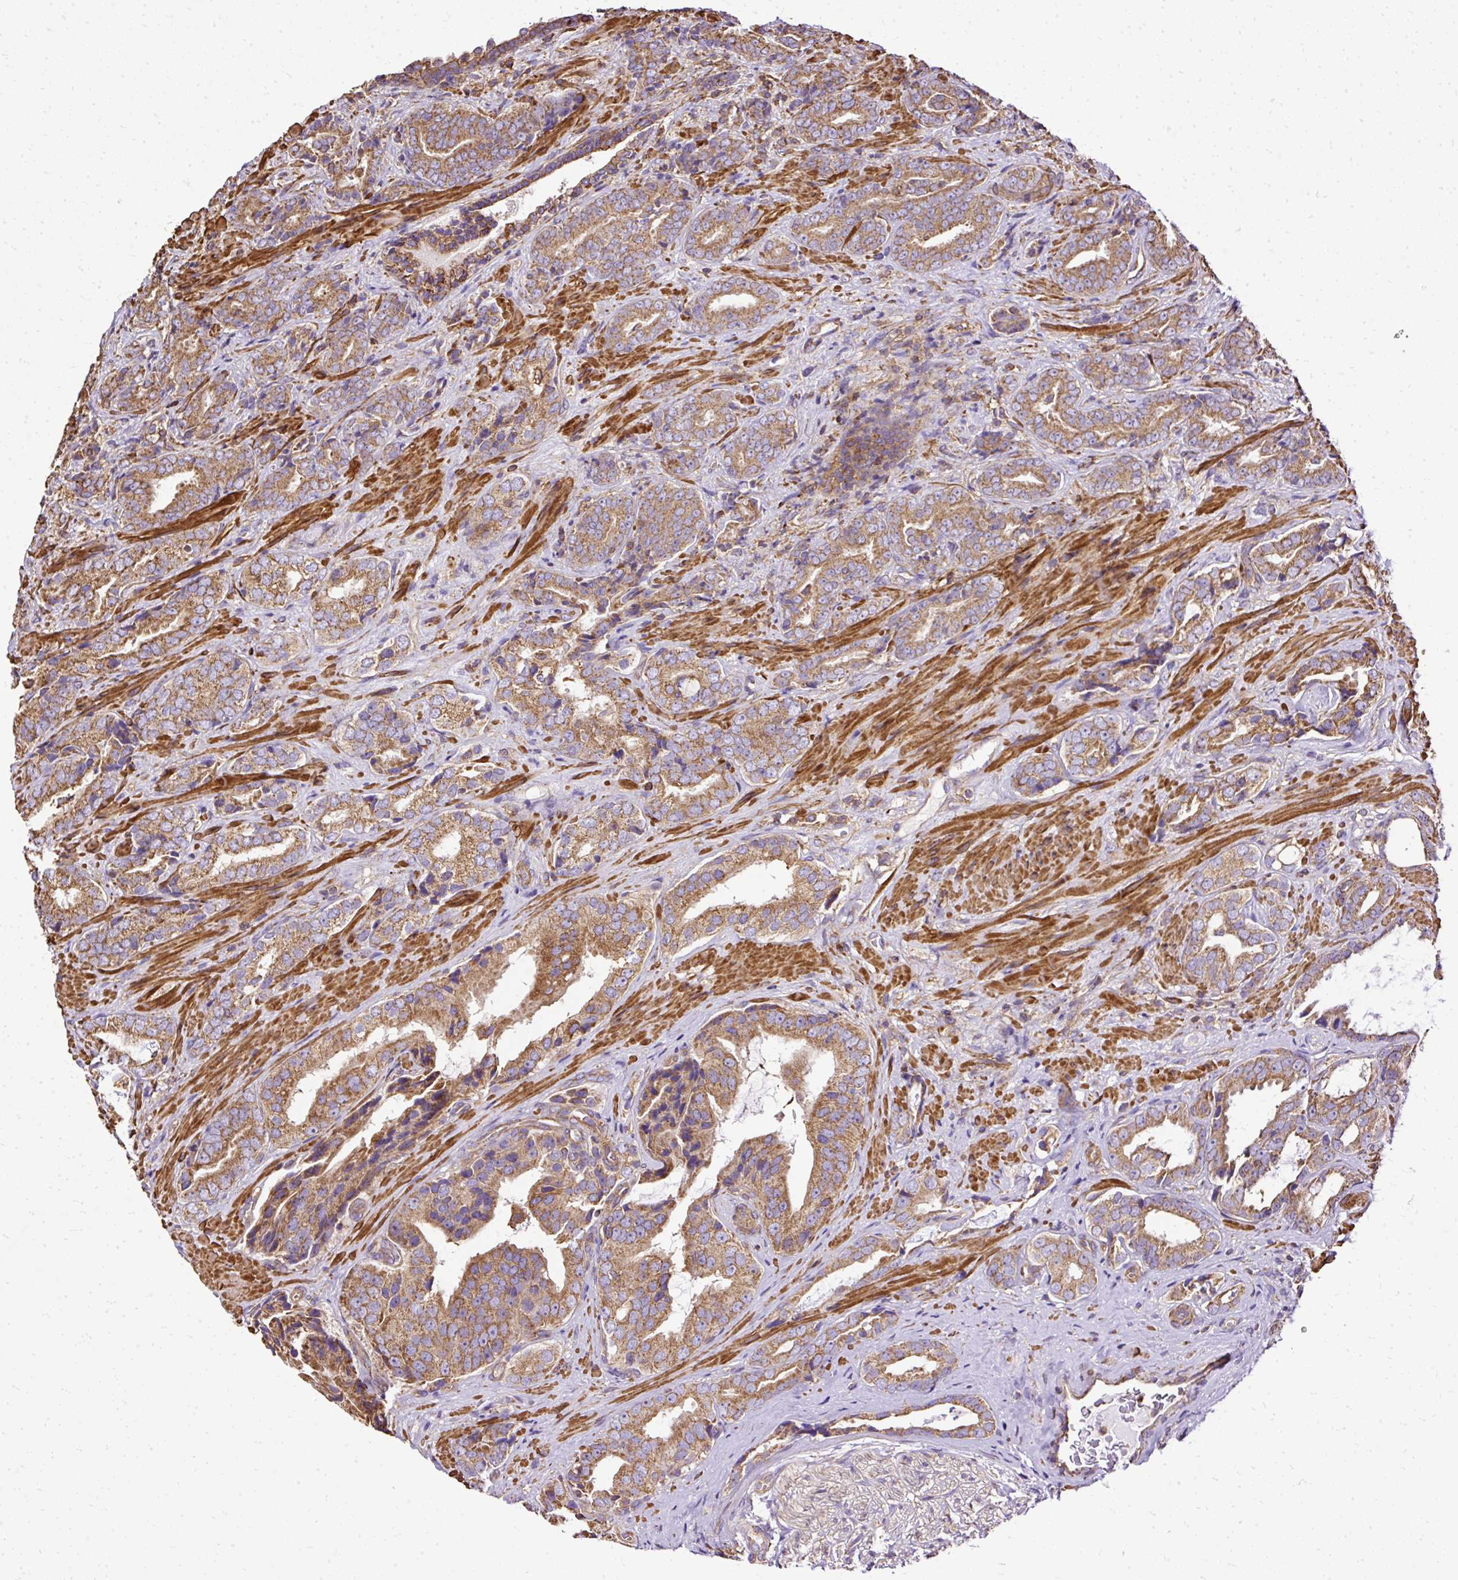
{"staining": {"intensity": "moderate", "quantity": ">75%", "location": "cytoplasmic/membranous"}, "tissue": "prostate cancer", "cell_type": "Tumor cells", "image_type": "cancer", "snomed": [{"axis": "morphology", "description": "Adenocarcinoma, High grade"}, {"axis": "topography", "description": "Prostate"}], "caption": "Immunohistochemistry (IHC) histopathology image of prostate cancer stained for a protein (brown), which exhibits medium levels of moderate cytoplasmic/membranous expression in about >75% of tumor cells.", "gene": "KLHL11", "patient": {"sex": "male", "age": 71}}